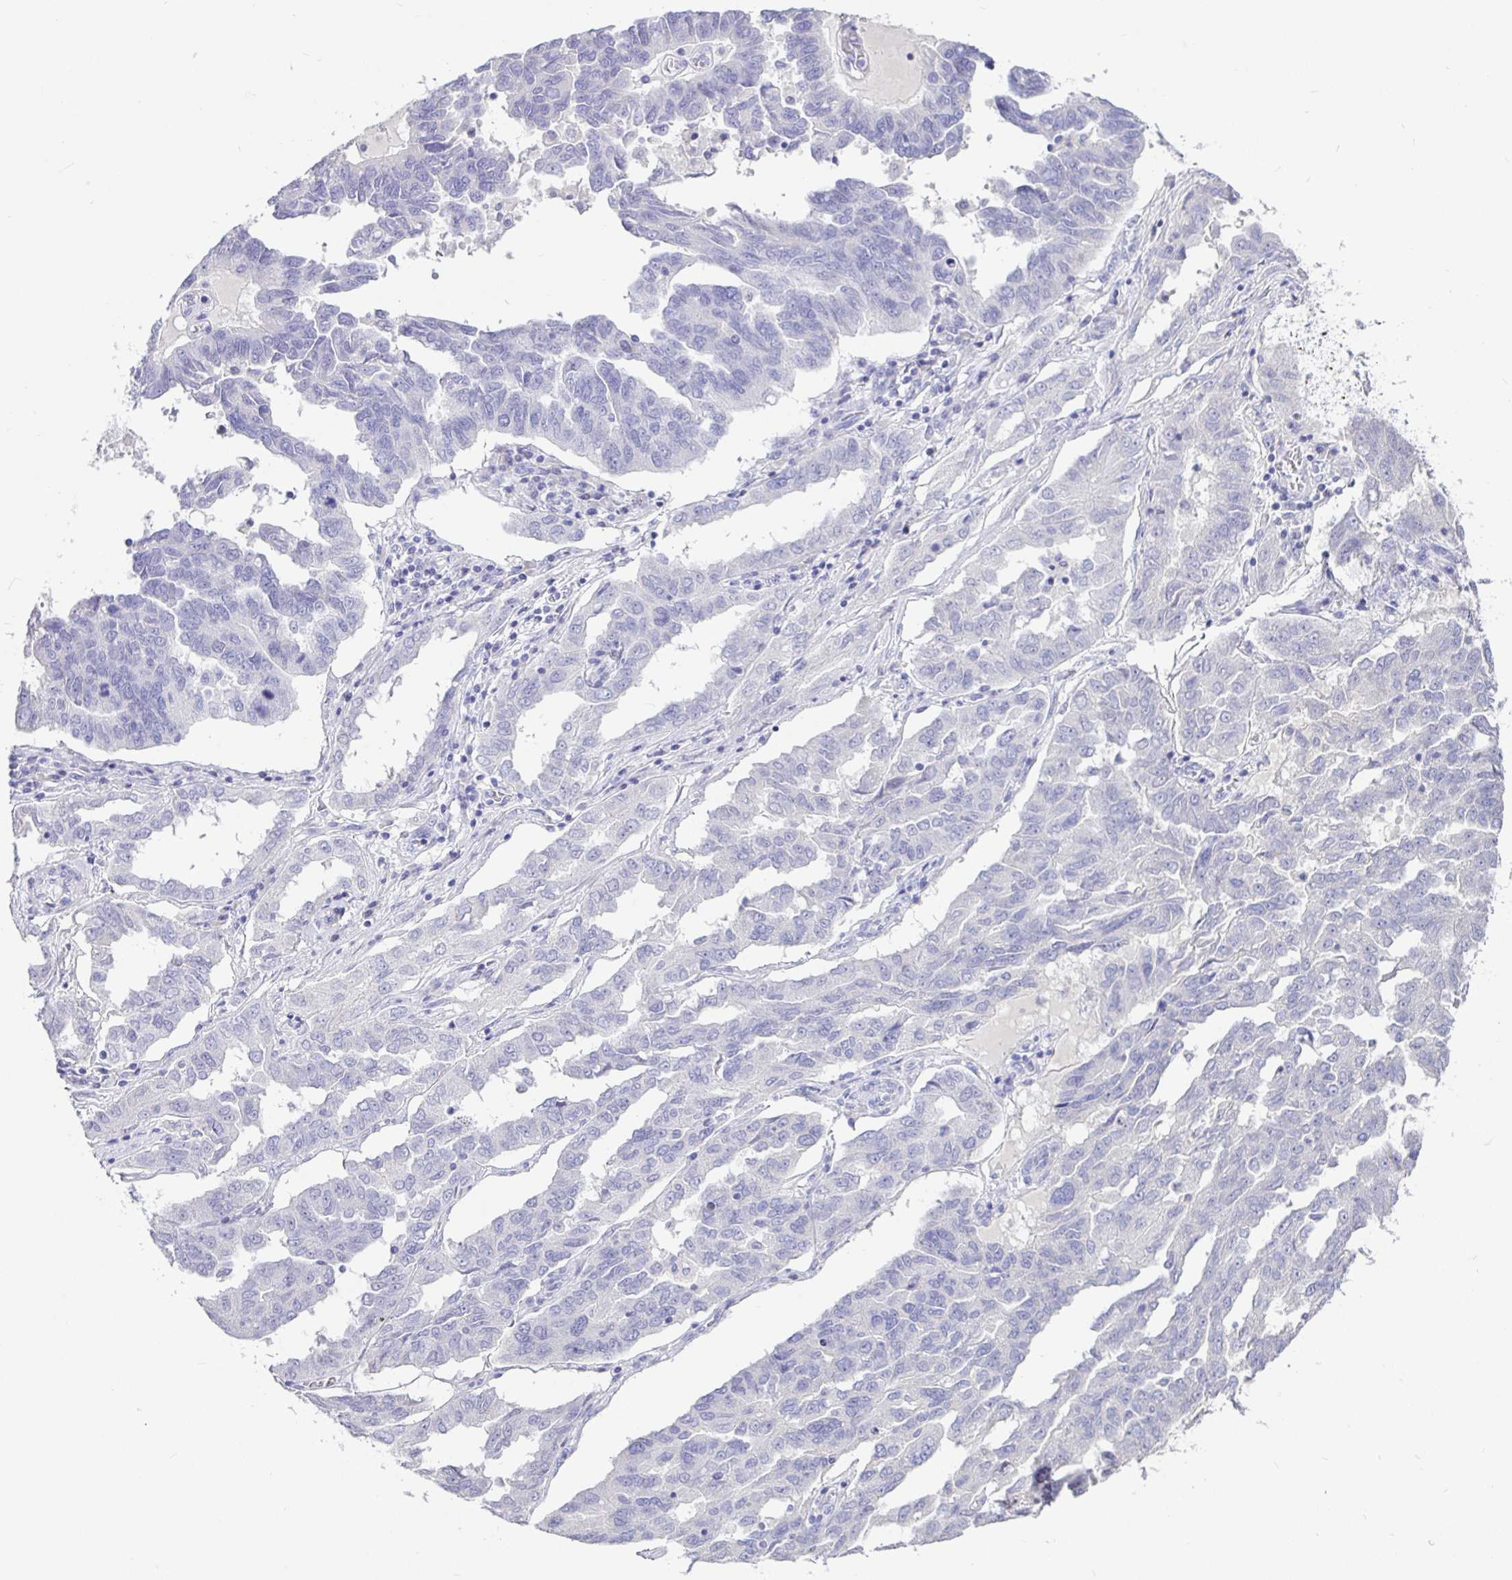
{"staining": {"intensity": "negative", "quantity": "none", "location": "none"}, "tissue": "ovarian cancer", "cell_type": "Tumor cells", "image_type": "cancer", "snomed": [{"axis": "morphology", "description": "Cystadenocarcinoma, serous, NOS"}, {"axis": "topography", "description": "Ovary"}], "caption": "Immunohistochemistry (IHC) image of human ovarian cancer stained for a protein (brown), which shows no staining in tumor cells.", "gene": "TPTE", "patient": {"sex": "female", "age": 64}}